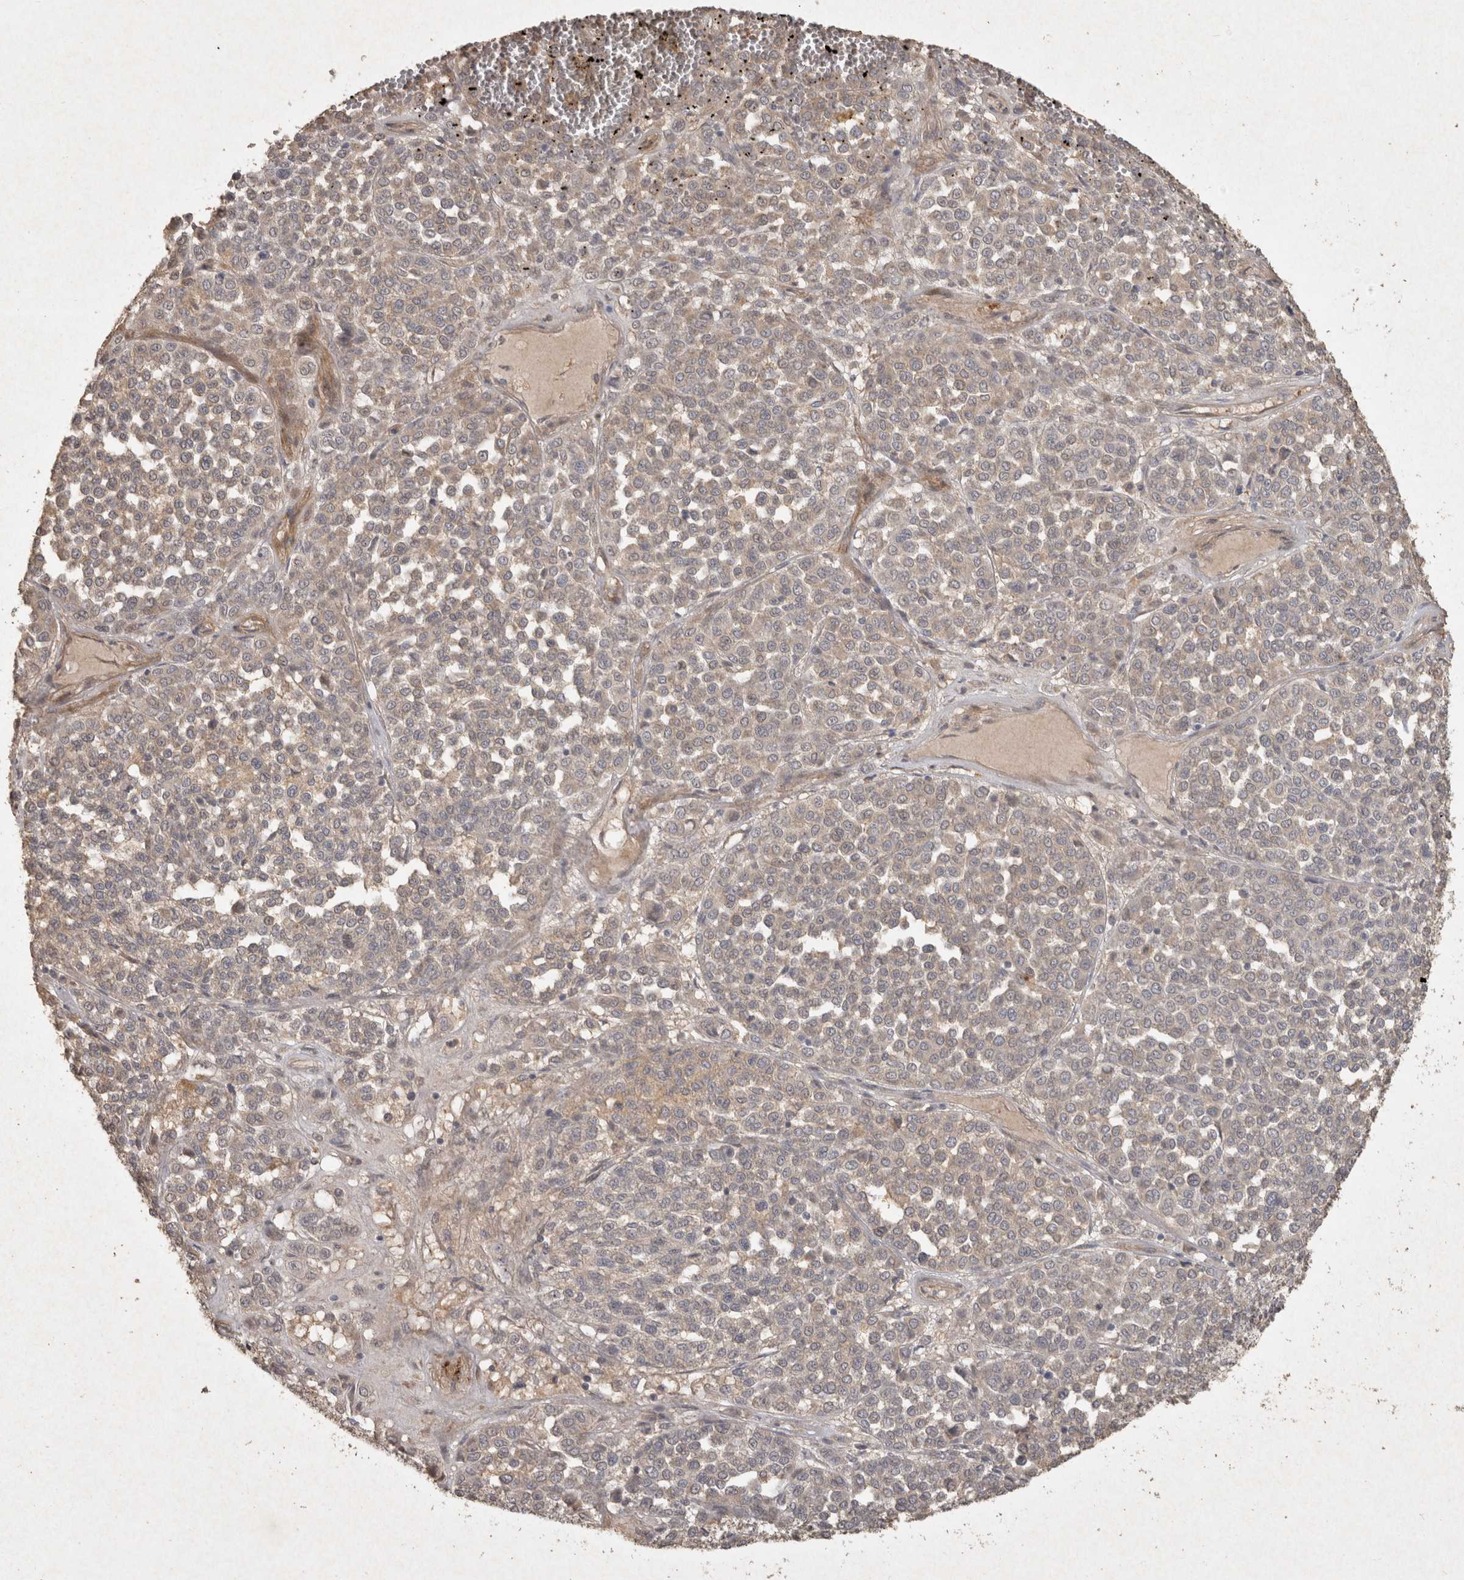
{"staining": {"intensity": "weak", "quantity": "<25%", "location": "cytoplasmic/membranous"}, "tissue": "melanoma", "cell_type": "Tumor cells", "image_type": "cancer", "snomed": [{"axis": "morphology", "description": "Malignant melanoma, Metastatic site"}, {"axis": "topography", "description": "Pancreas"}], "caption": "DAB (3,3'-diaminobenzidine) immunohistochemical staining of malignant melanoma (metastatic site) displays no significant expression in tumor cells.", "gene": "OSTN", "patient": {"sex": "female", "age": 30}}